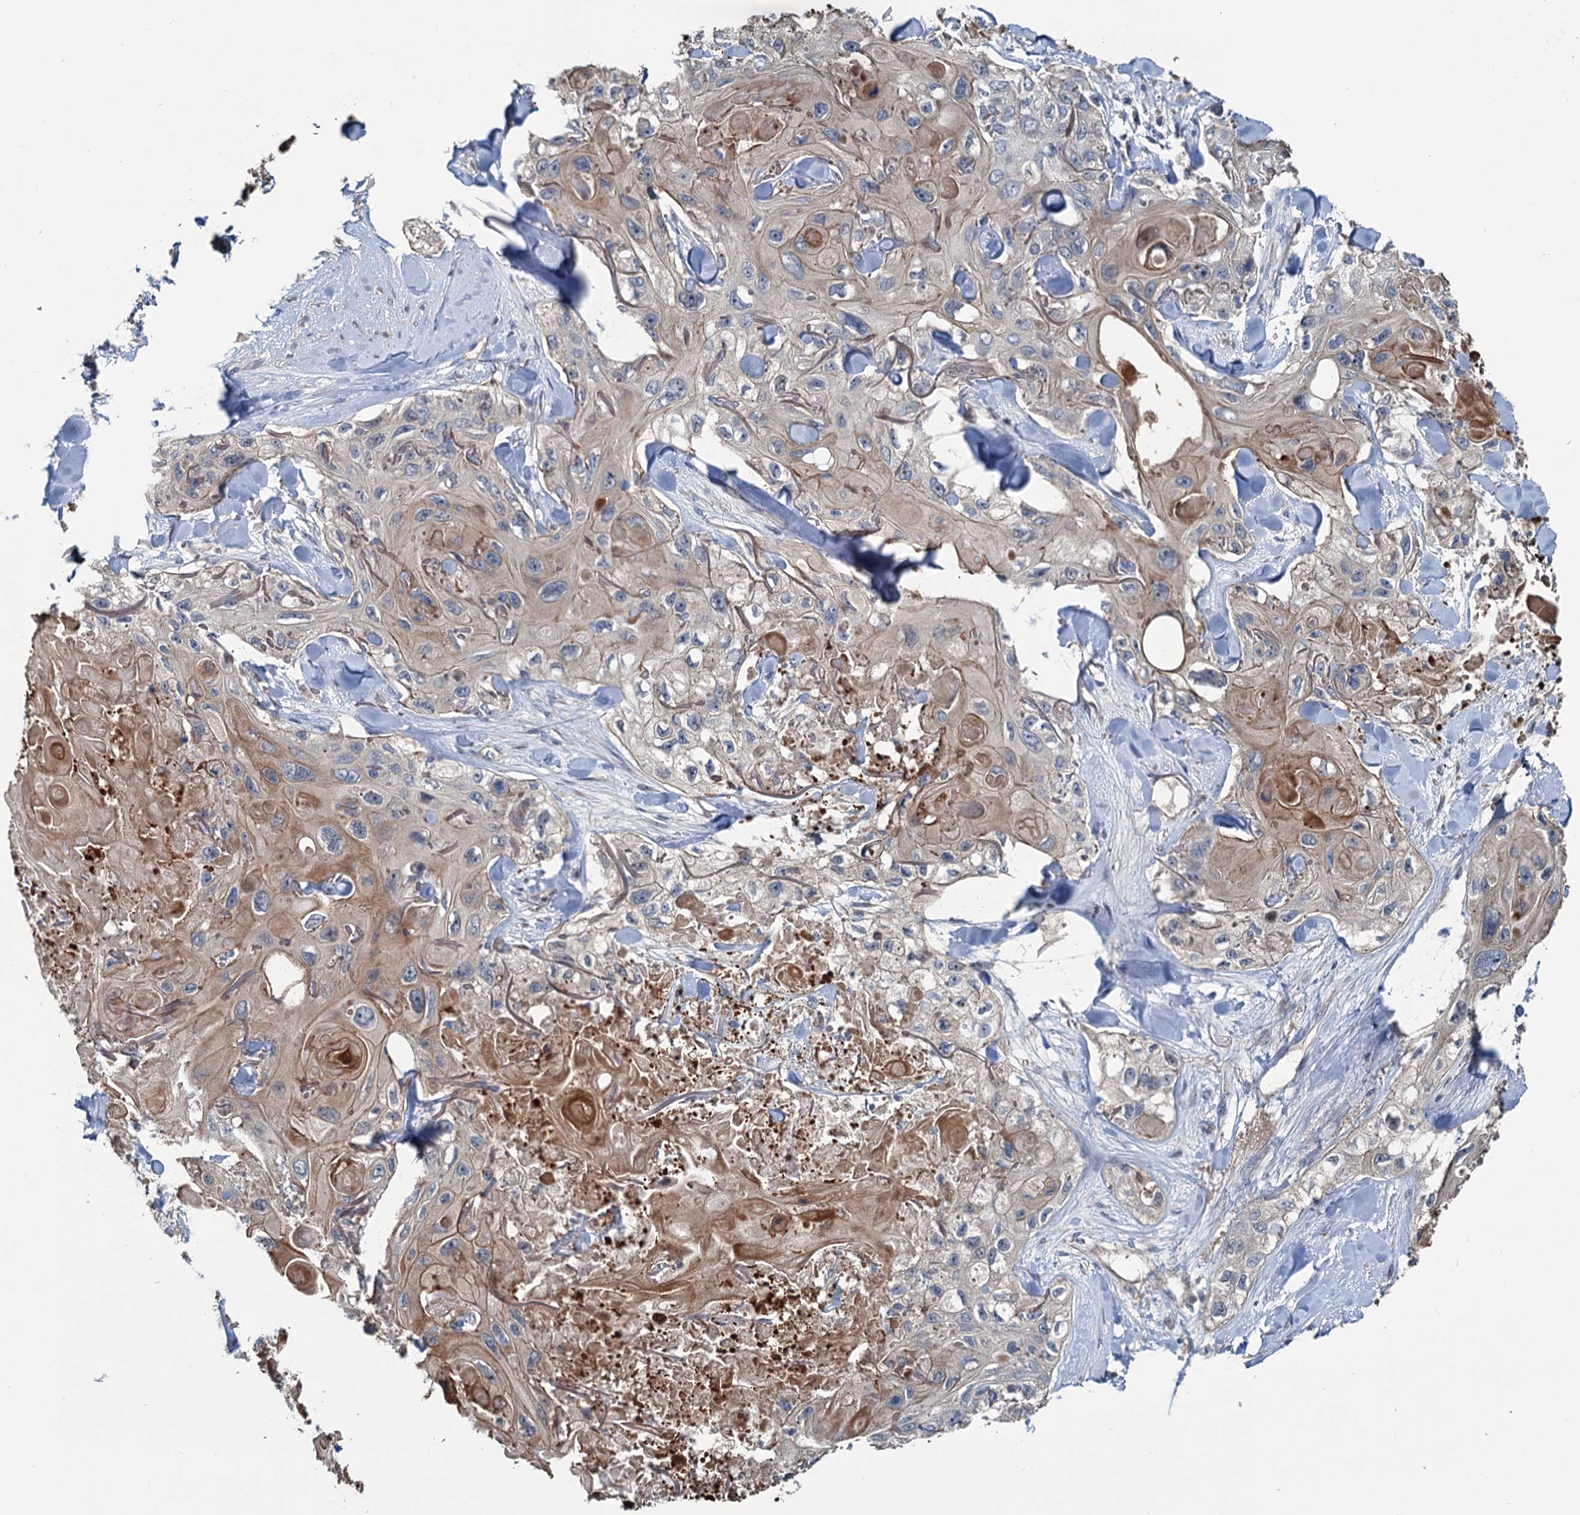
{"staining": {"intensity": "moderate", "quantity": "25%-75%", "location": "cytoplasmic/membranous"}, "tissue": "skin cancer", "cell_type": "Tumor cells", "image_type": "cancer", "snomed": [{"axis": "morphology", "description": "Normal tissue, NOS"}, {"axis": "morphology", "description": "Squamous cell carcinoma, NOS"}, {"axis": "topography", "description": "Skin"}], "caption": "Squamous cell carcinoma (skin) tissue reveals moderate cytoplasmic/membranous positivity in about 25%-75% of tumor cells The protein is stained brown, and the nuclei are stained in blue (DAB (3,3'-diaminobenzidine) IHC with brightfield microscopy, high magnification).", "gene": "TEDC1", "patient": {"sex": "male", "age": 72}}